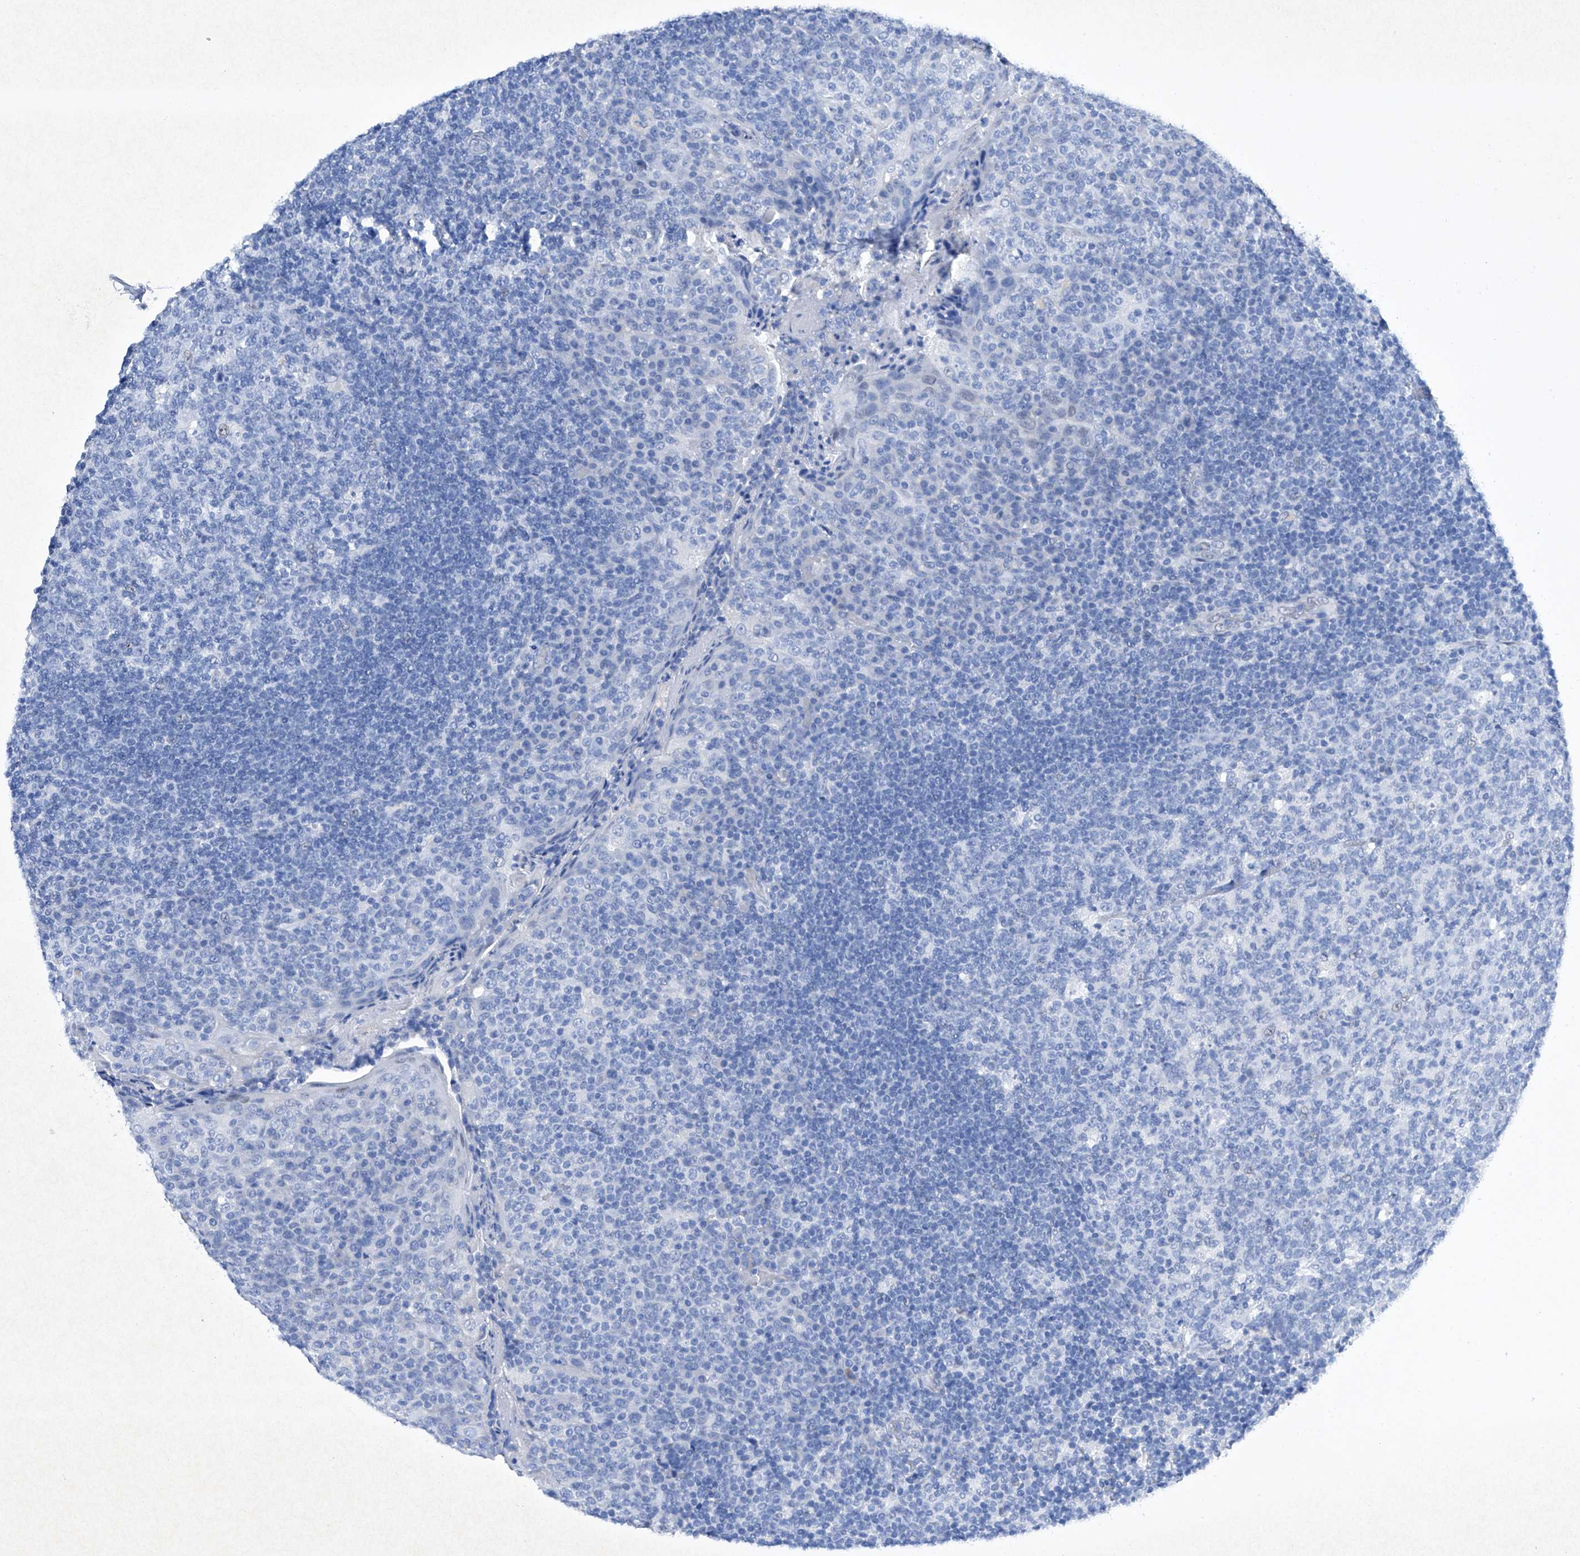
{"staining": {"intensity": "negative", "quantity": "none", "location": "none"}, "tissue": "tonsil", "cell_type": "Germinal center cells", "image_type": "normal", "snomed": [{"axis": "morphology", "description": "Normal tissue, NOS"}, {"axis": "topography", "description": "Tonsil"}], "caption": "IHC micrograph of benign tonsil: tonsil stained with DAB shows no significant protein expression in germinal center cells.", "gene": "BARX2", "patient": {"sex": "female", "age": 19}}